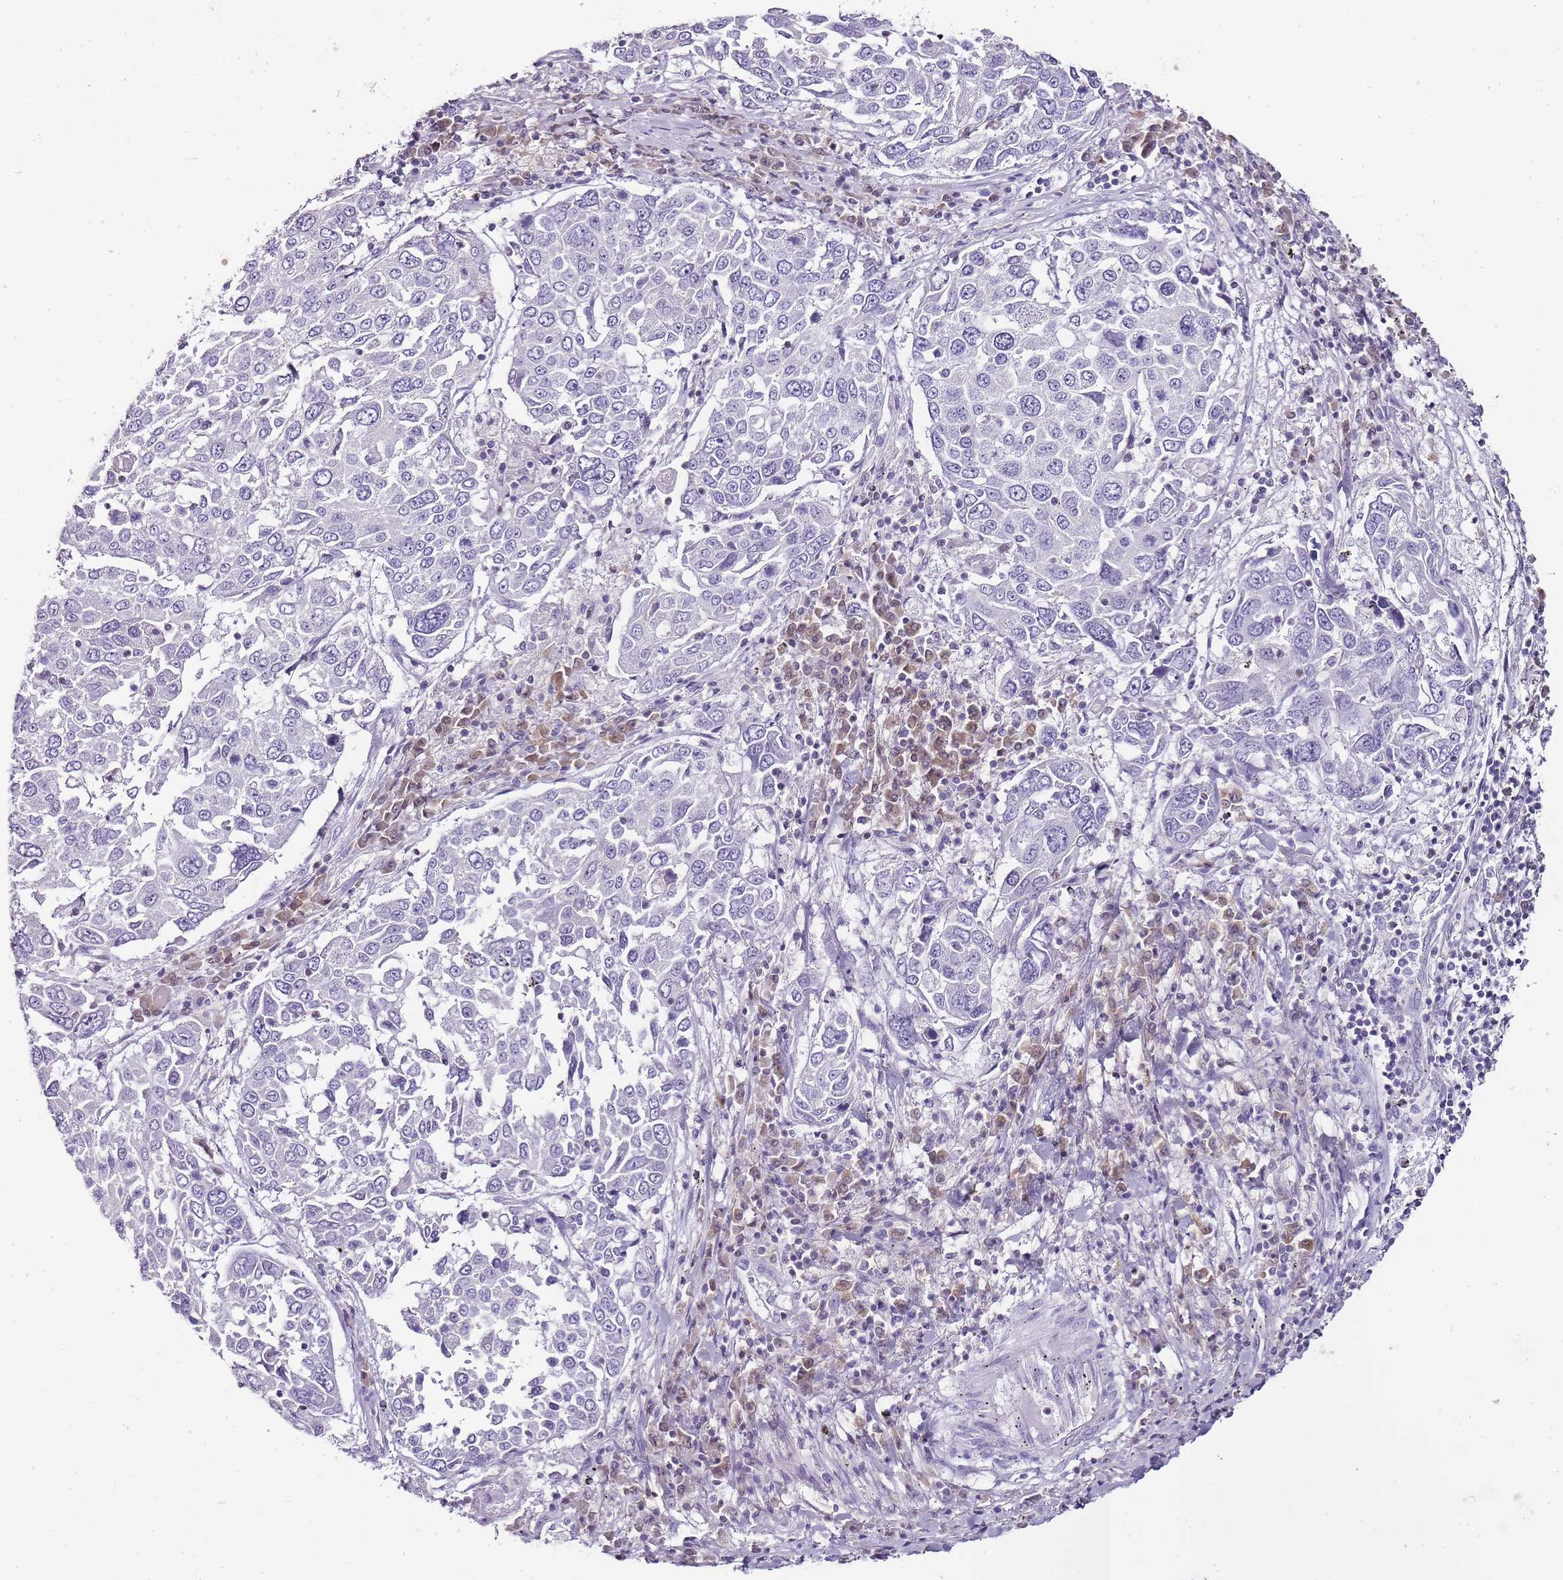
{"staining": {"intensity": "negative", "quantity": "none", "location": "none"}, "tissue": "lung cancer", "cell_type": "Tumor cells", "image_type": "cancer", "snomed": [{"axis": "morphology", "description": "Squamous cell carcinoma, NOS"}, {"axis": "topography", "description": "Lung"}], "caption": "Squamous cell carcinoma (lung) was stained to show a protein in brown. There is no significant staining in tumor cells.", "gene": "ZBP1", "patient": {"sex": "male", "age": 65}}